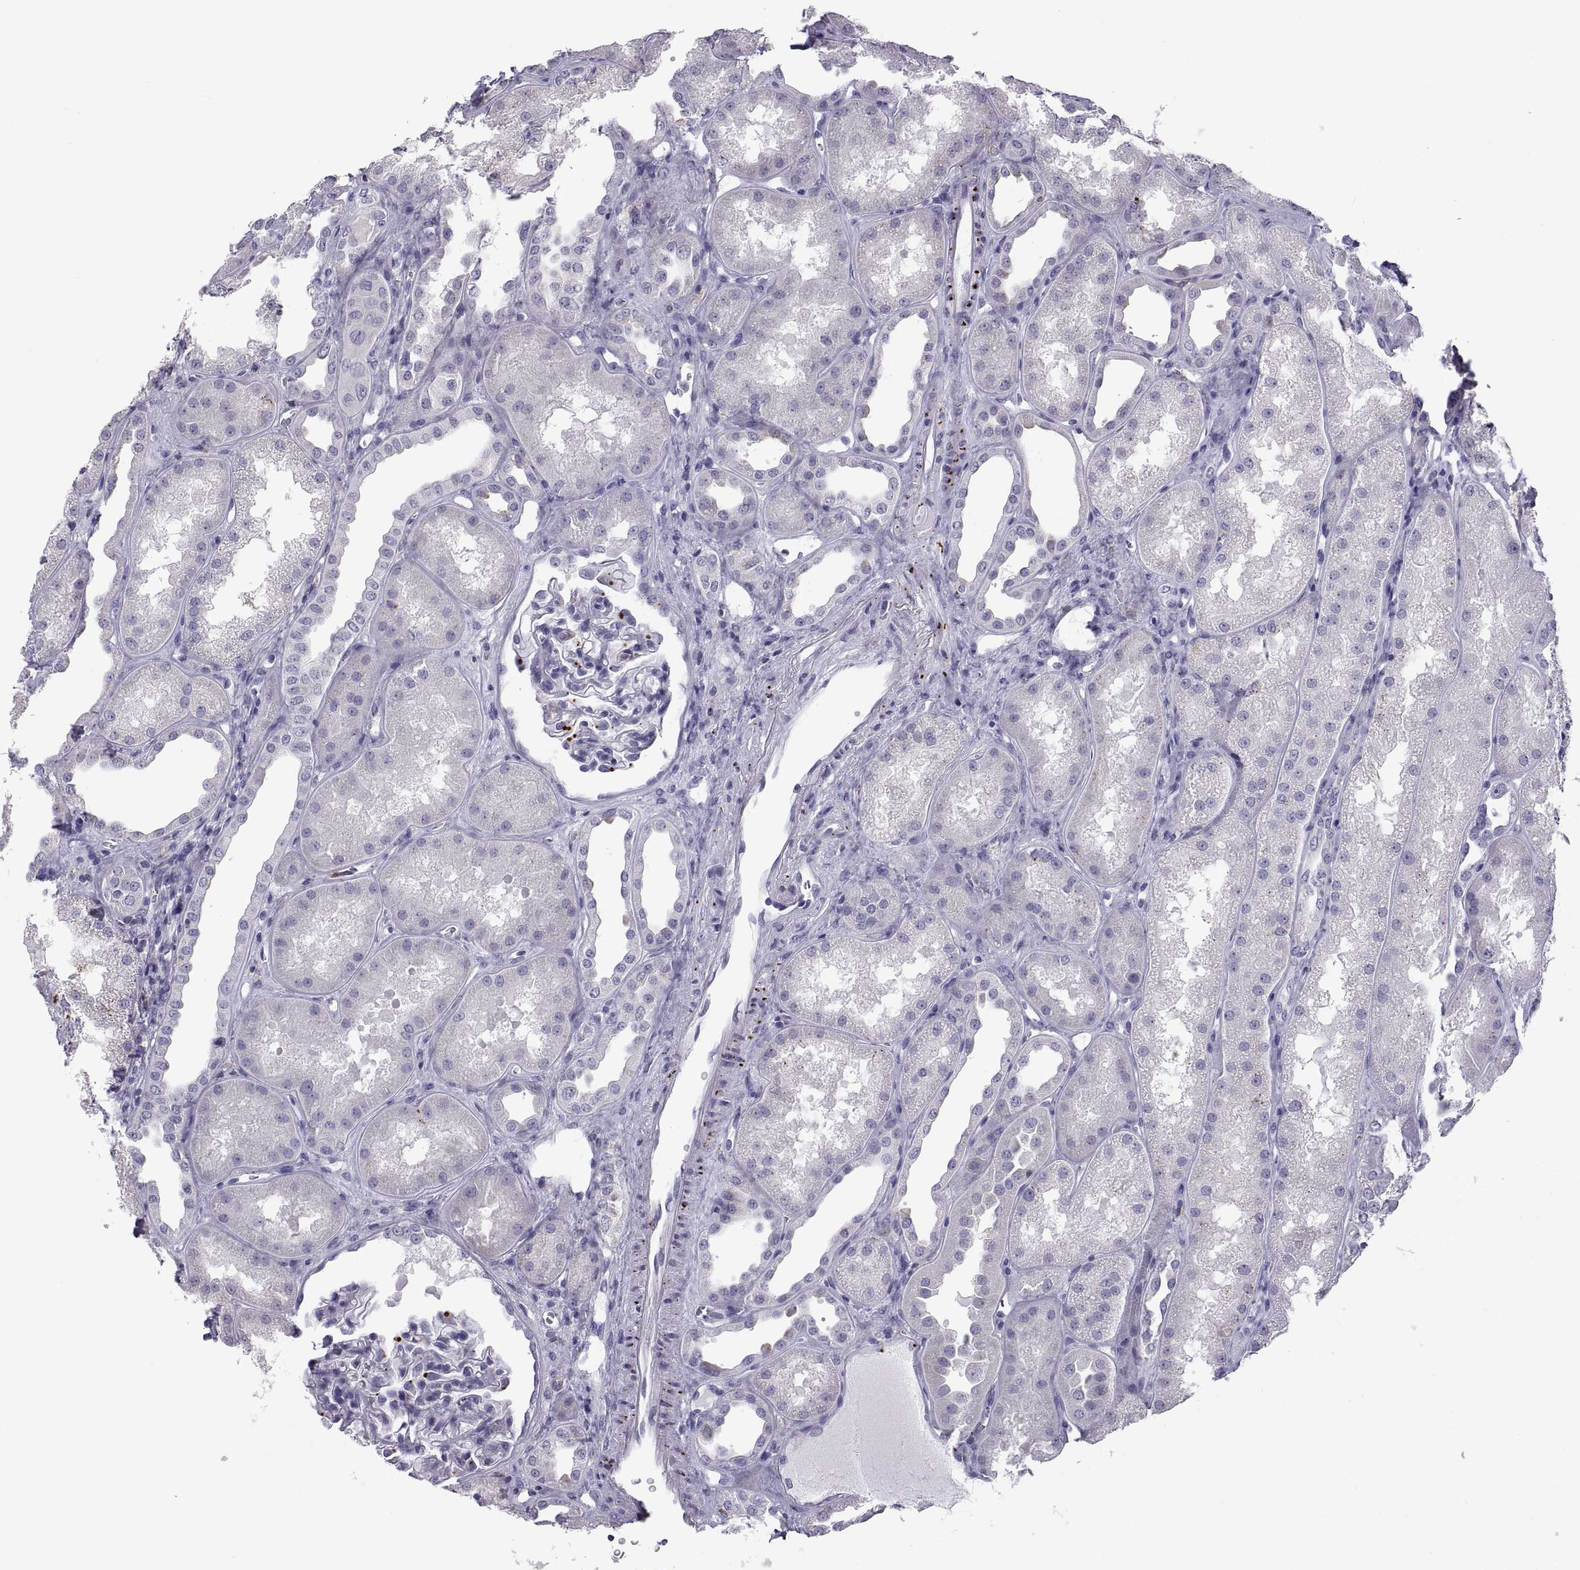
{"staining": {"intensity": "negative", "quantity": "none", "location": "none"}, "tissue": "kidney", "cell_type": "Cells in glomeruli", "image_type": "normal", "snomed": [{"axis": "morphology", "description": "Normal tissue, NOS"}, {"axis": "topography", "description": "Kidney"}], "caption": "Human kidney stained for a protein using IHC reveals no expression in cells in glomeruli.", "gene": "RGS19", "patient": {"sex": "male", "age": 61}}